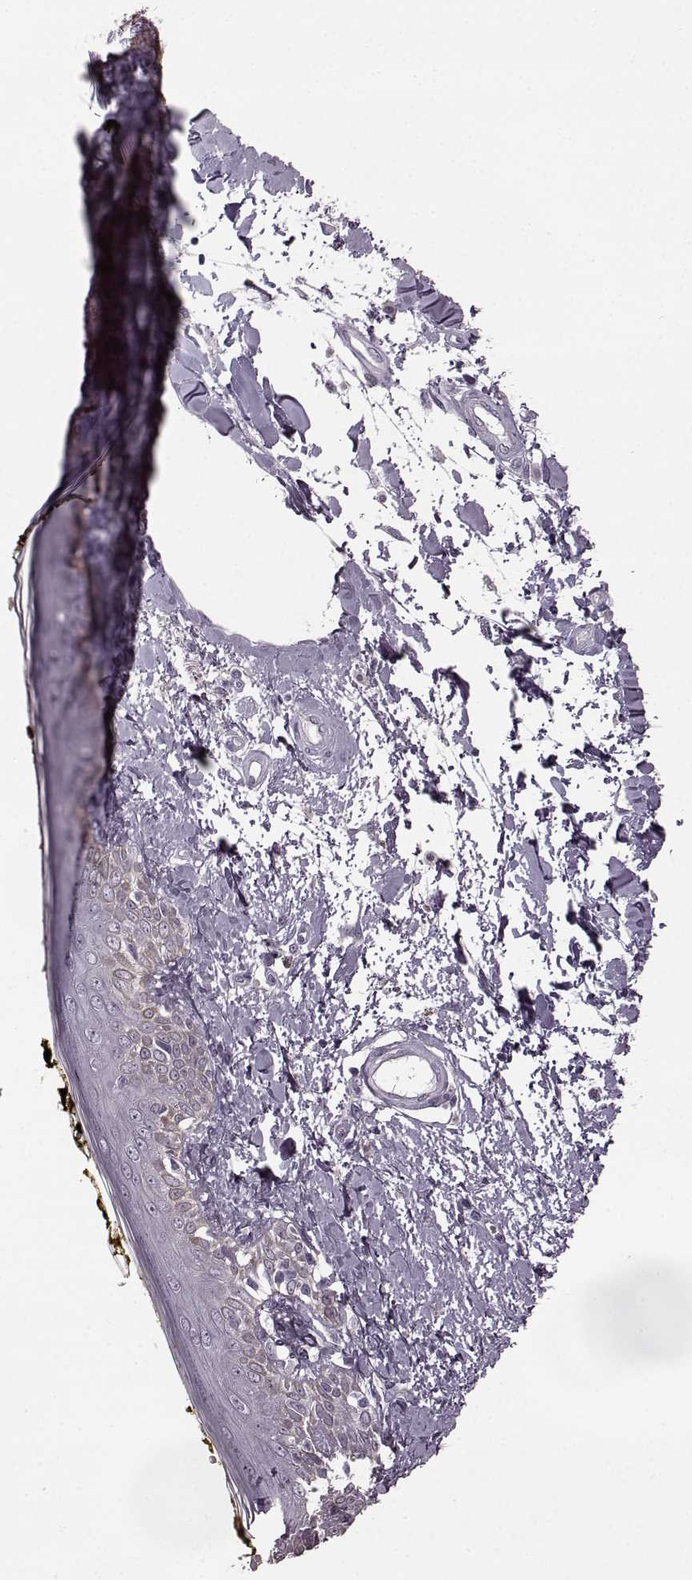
{"staining": {"intensity": "negative", "quantity": "none", "location": "none"}, "tissue": "skin", "cell_type": "Fibroblasts", "image_type": "normal", "snomed": [{"axis": "morphology", "description": "Normal tissue, NOS"}, {"axis": "topography", "description": "Skin"}], "caption": "Fibroblasts are negative for brown protein staining in benign skin. (Immunohistochemistry (ihc), brightfield microscopy, high magnification).", "gene": "ODAD4", "patient": {"sex": "male", "age": 76}}